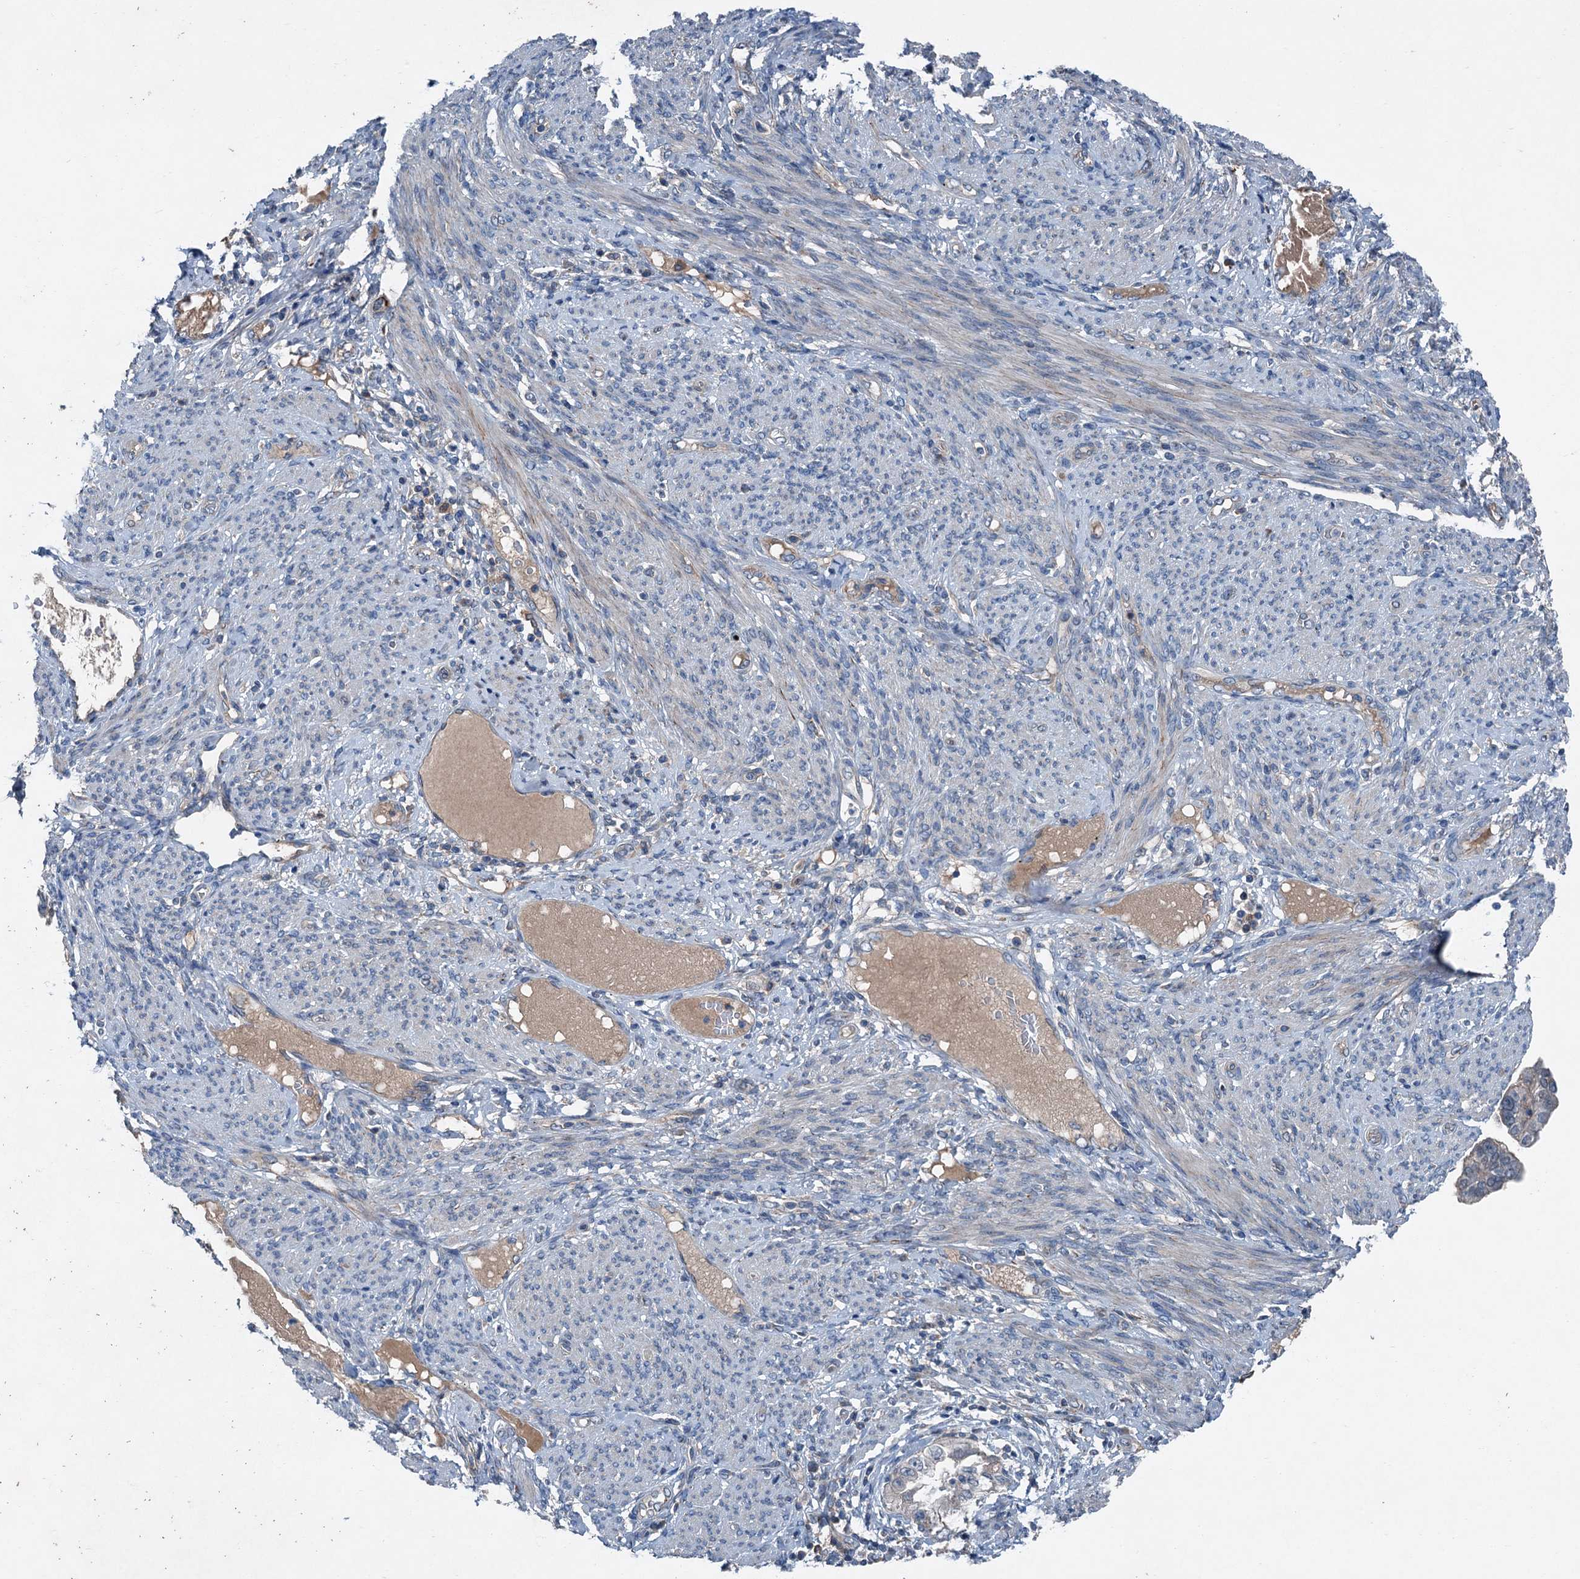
{"staining": {"intensity": "negative", "quantity": "none", "location": "none"}, "tissue": "endometrial cancer", "cell_type": "Tumor cells", "image_type": "cancer", "snomed": [{"axis": "morphology", "description": "Adenocarcinoma, NOS"}, {"axis": "topography", "description": "Endometrium"}], "caption": "Photomicrograph shows no protein positivity in tumor cells of endometrial cancer tissue. (DAB immunohistochemistry (IHC) with hematoxylin counter stain).", "gene": "SLC2A10", "patient": {"sex": "female", "age": 85}}